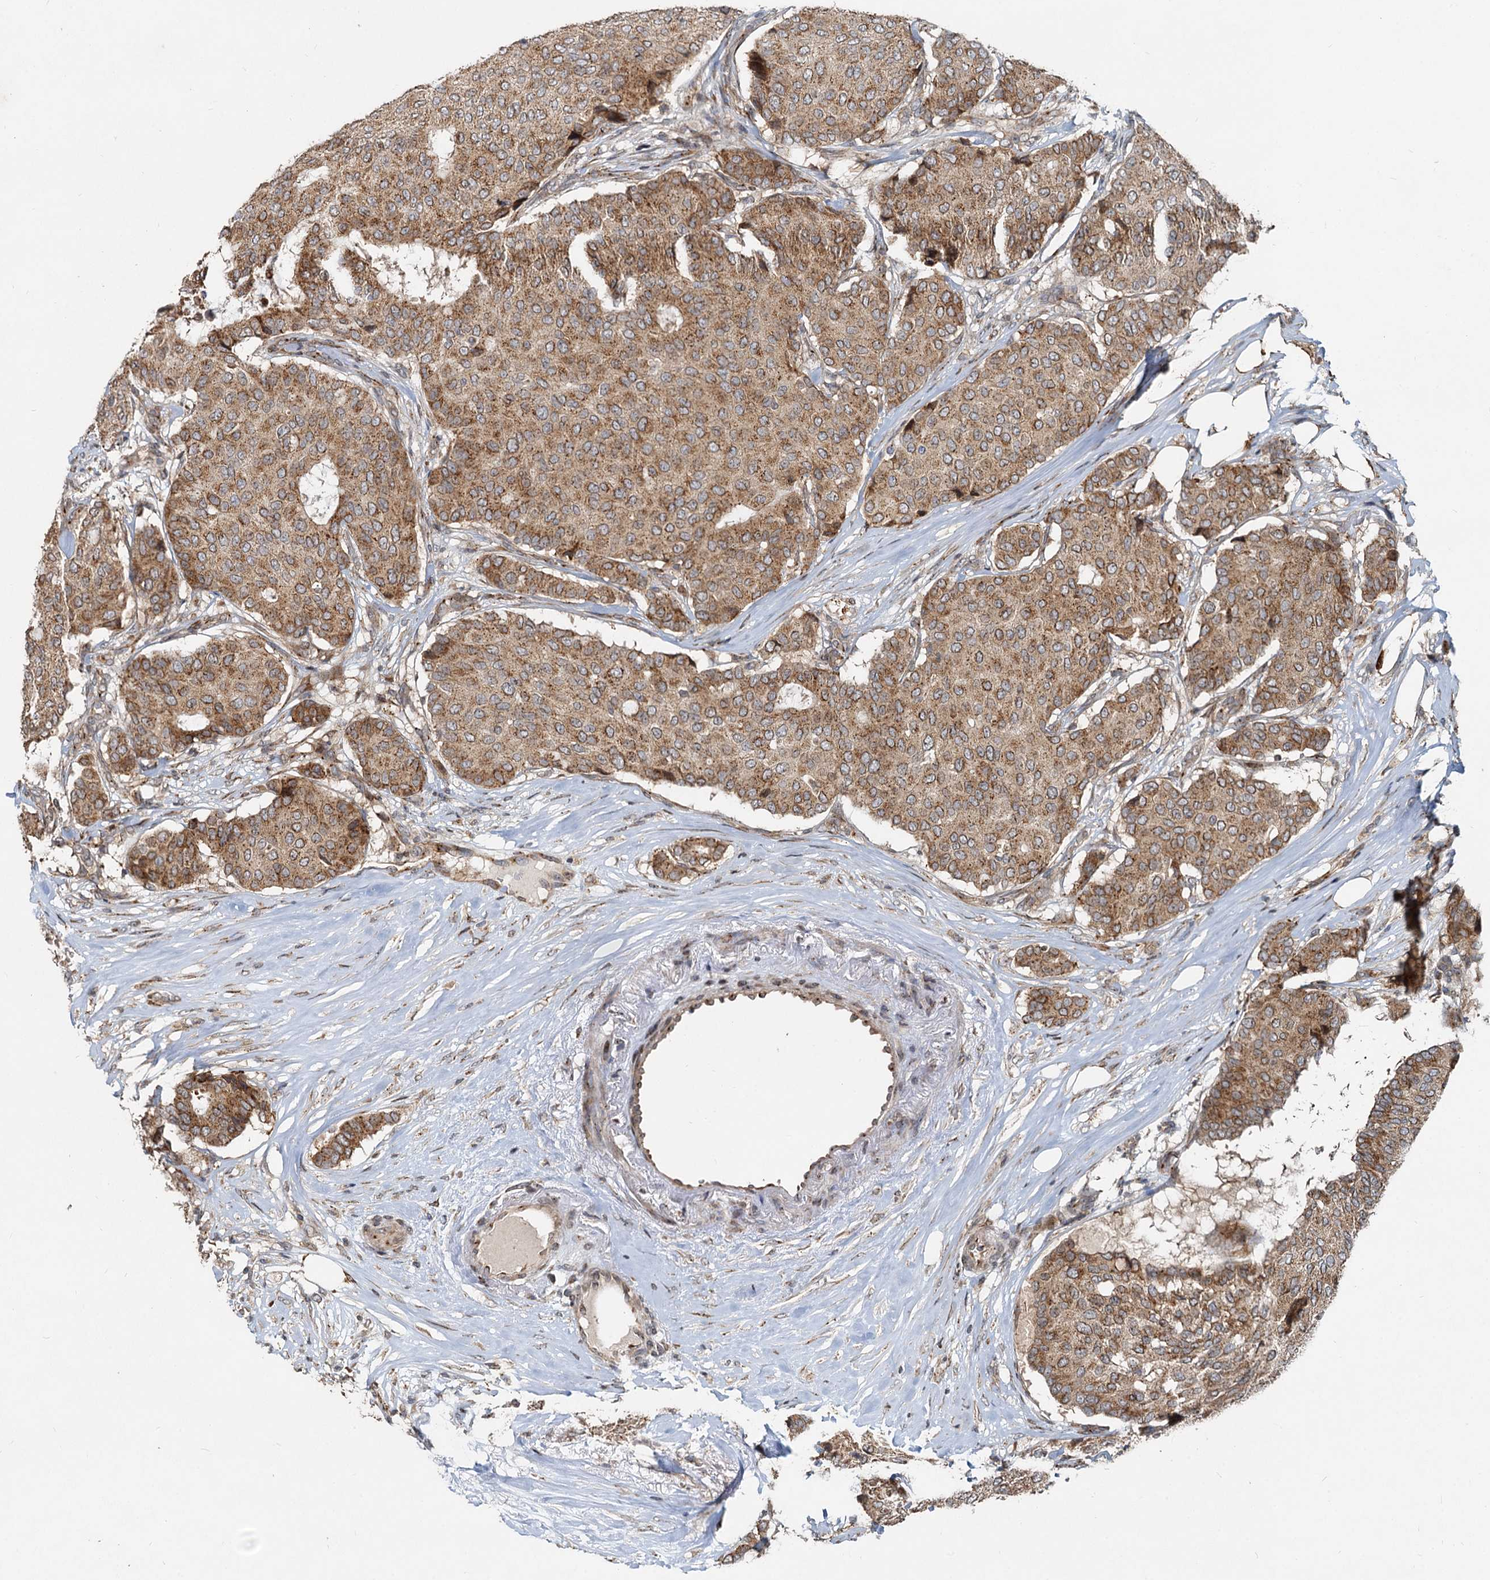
{"staining": {"intensity": "moderate", "quantity": ">75%", "location": "cytoplasmic/membranous"}, "tissue": "breast cancer", "cell_type": "Tumor cells", "image_type": "cancer", "snomed": [{"axis": "morphology", "description": "Duct carcinoma"}, {"axis": "topography", "description": "Breast"}], "caption": "Breast cancer stained with a brown dye shows moderate cytoplasmic/membranous positive positivity in about >75% of tumor cells.", "gene": "CEP68", "patient": {"sex": "female", "age": 75}}